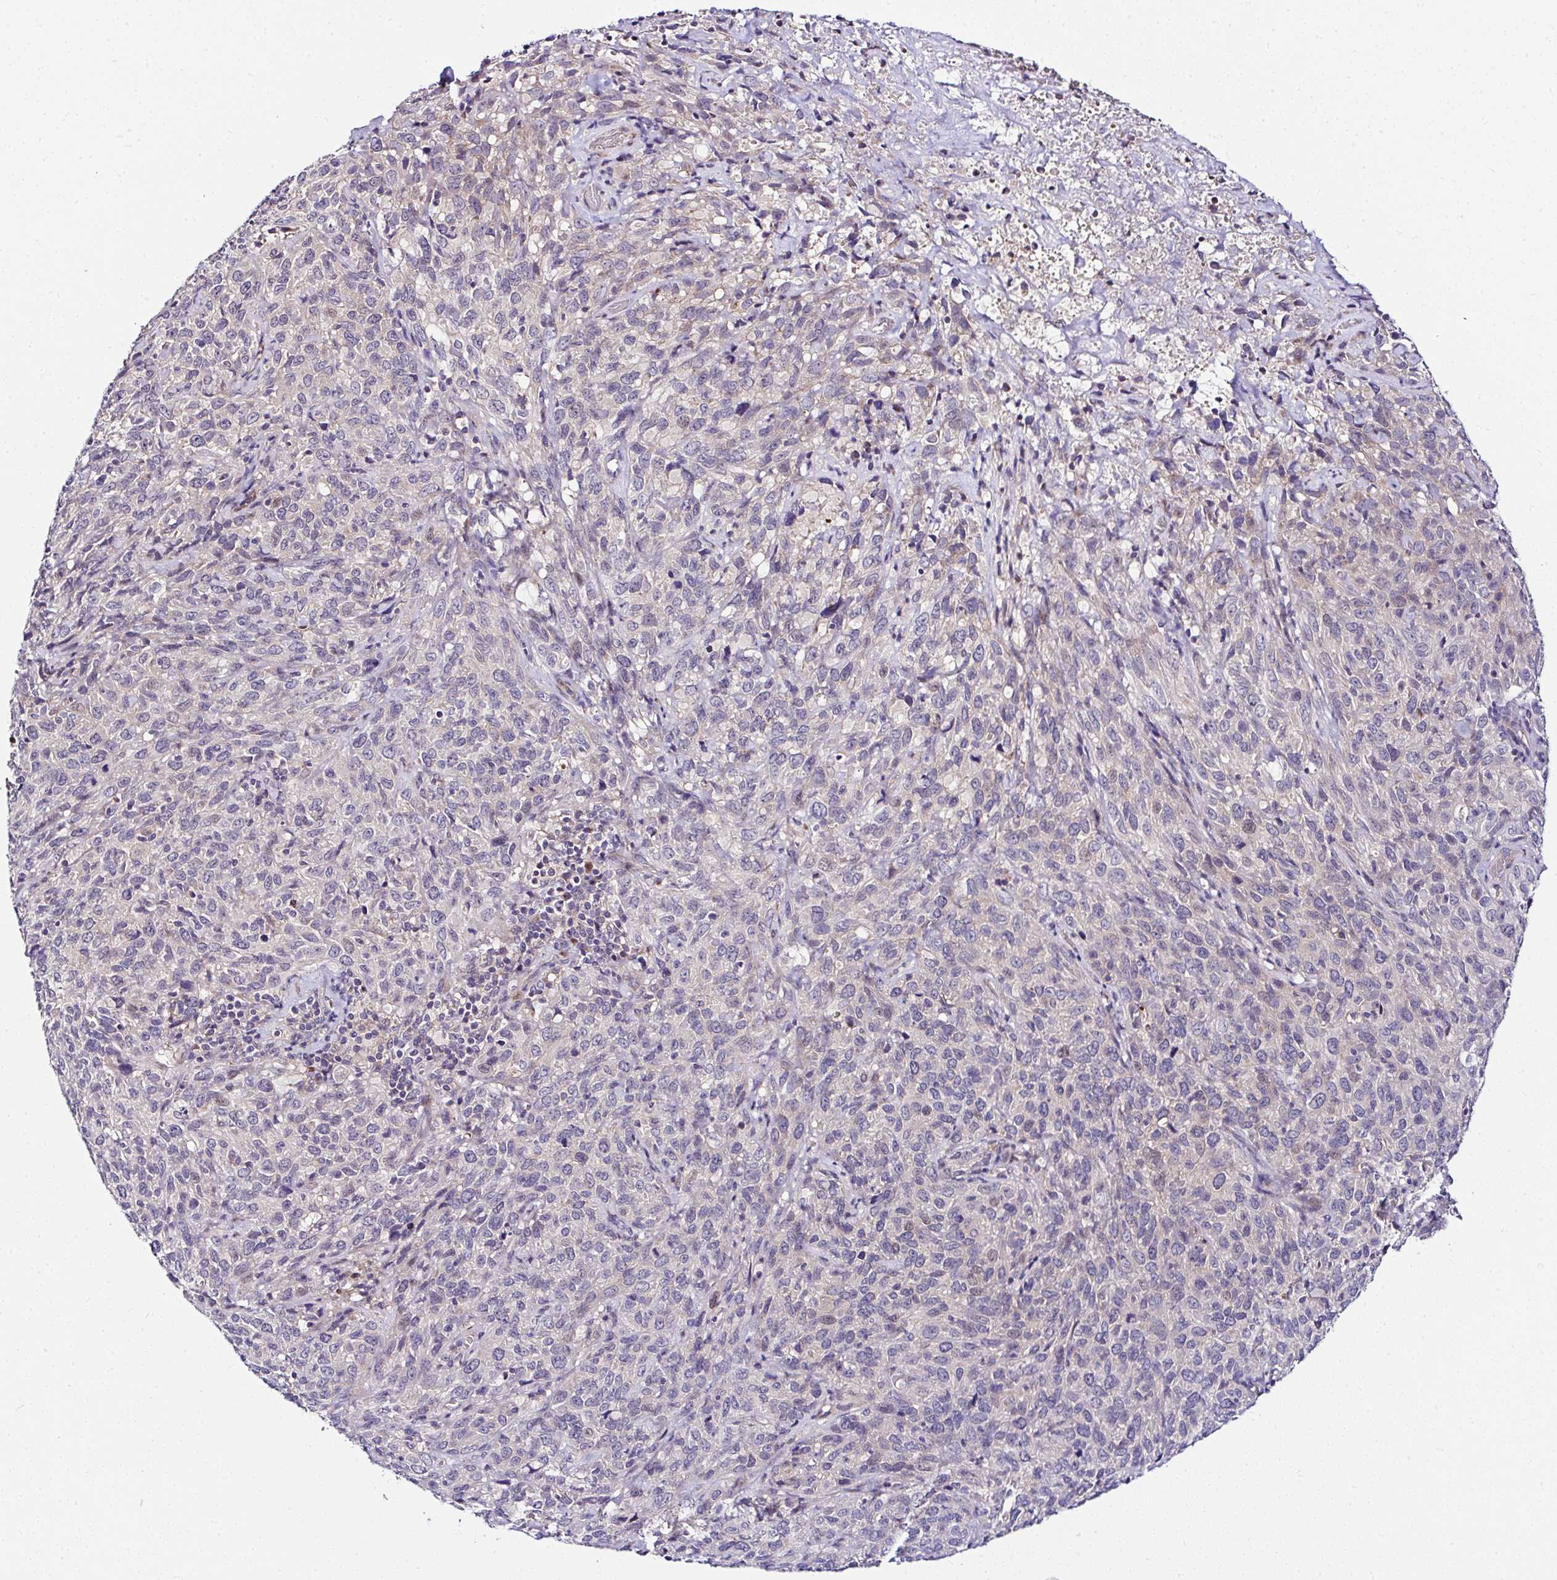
{"staining": {"intensity": "weak", "quantity": "<25%", "location": "cytoplasmic/membranous"}, "tissue": "cervical cancer", "cell_type": "Tumor cells", "image_type": "cancer", "snomed": [{"axis": "morphology", "description": "Squamous cell carcinoma, NOS"}, {"axis": "topography", "description": "Cervix"}], "caption": "Immunohistochemical staining of human cervical cancer (squamous cell carcinoma) reveals no significant expression in tumor cells.", "gene": "DEPDC5", "patient": {"sex": "female", "age": 51}}